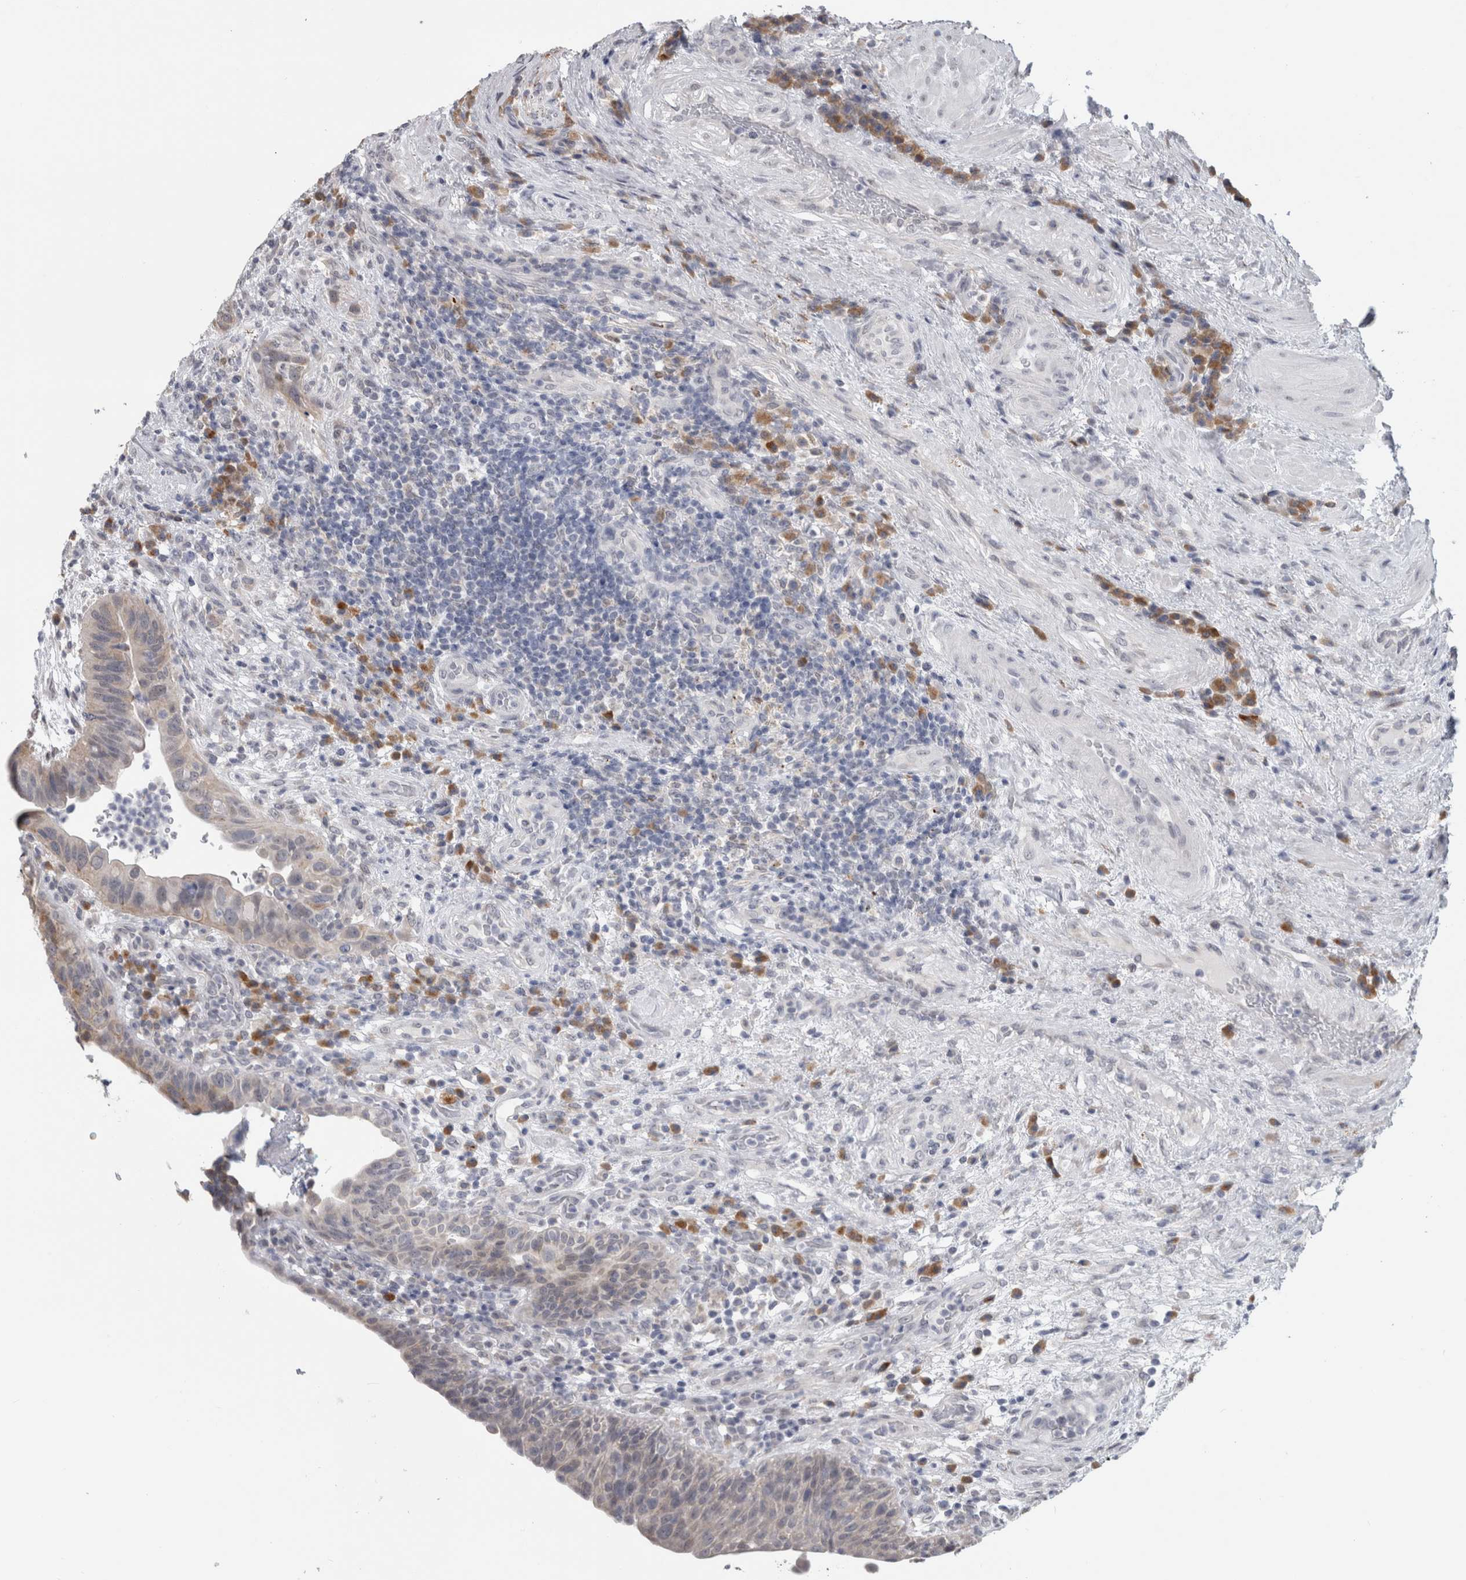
{"staining": {"intensity": "weak", "quantity": "25%-75%", "location": "cytoplasmic/membranous"}, "tissue": "urothelial cancer", "cell_type": "Tumor cells", "image_type": "cancer", "snomed": [{"axis": "morphology", "description": "Urothelial carcinoma, High grade"}, {"axis": "topography", "description": "Urinary bladder"}], "caption": "Weak cytoplasmic/membranous positivity for a protein is seen in approximately 25%-75% of tumor cells of urothelial carcinoma (high-grade) using immunohistochemistry.", "gene": "TMEM242", "patient": {"sex": "female", "age": 82}}